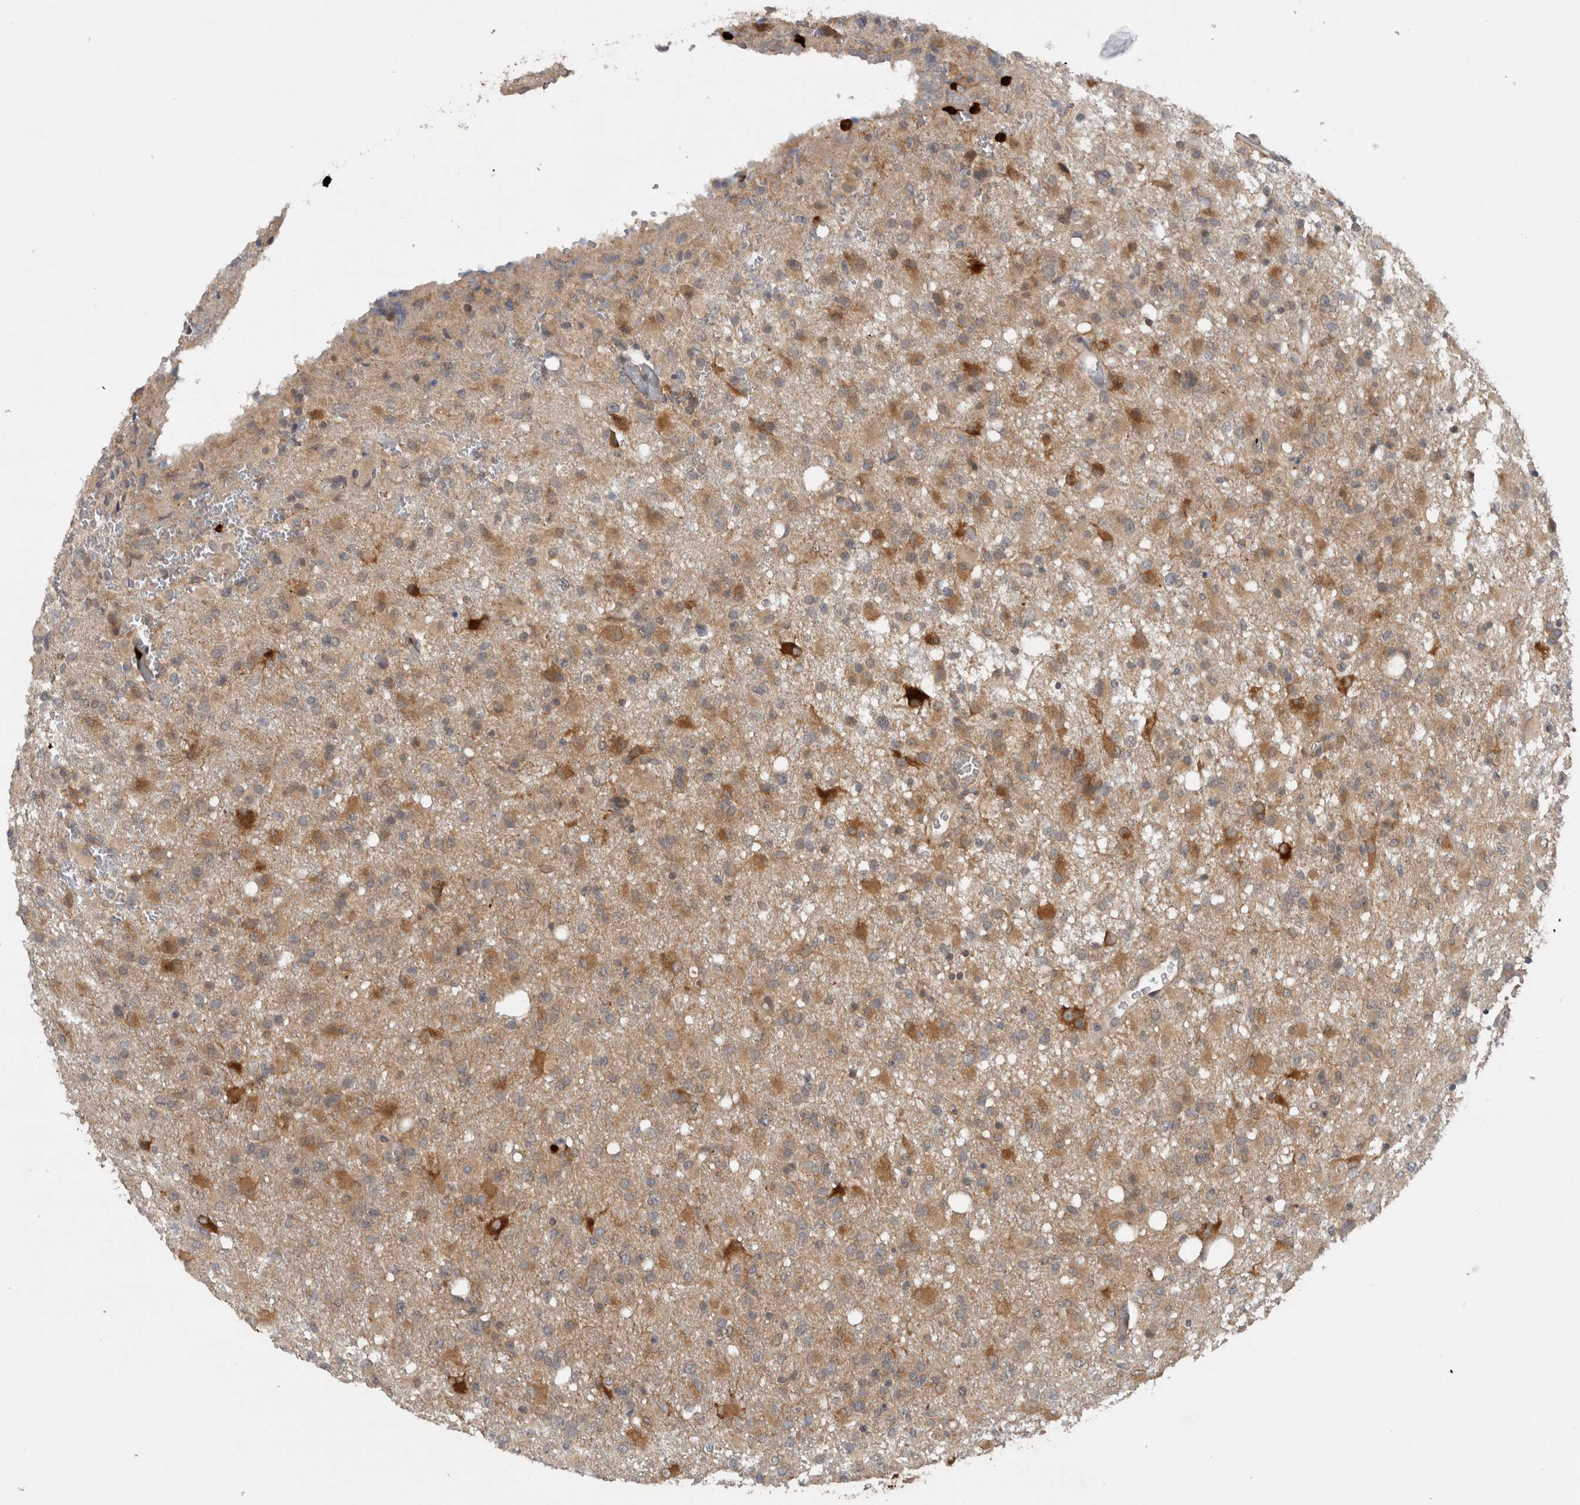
{"staining": {"intensity": "moderate", "quantity": ">75%", "location": "cytoplasmic/membranous"}, "tissue": "glioma", "cell_type": "Tumor cells", "image_type": "cancer", "snomed": [{"axis": "morphology", "description": "Glioma, malignant, High grade"}, {"axis": "topography", "description": "Brain"}], "caption": "Malignant glioma (high-grade) stained for a protein exhibits moderate cytoplasmic/membranous positivity in tumor cells.", "gene": "PDCD2", "patient": {"sex": "female", "age": 57}}